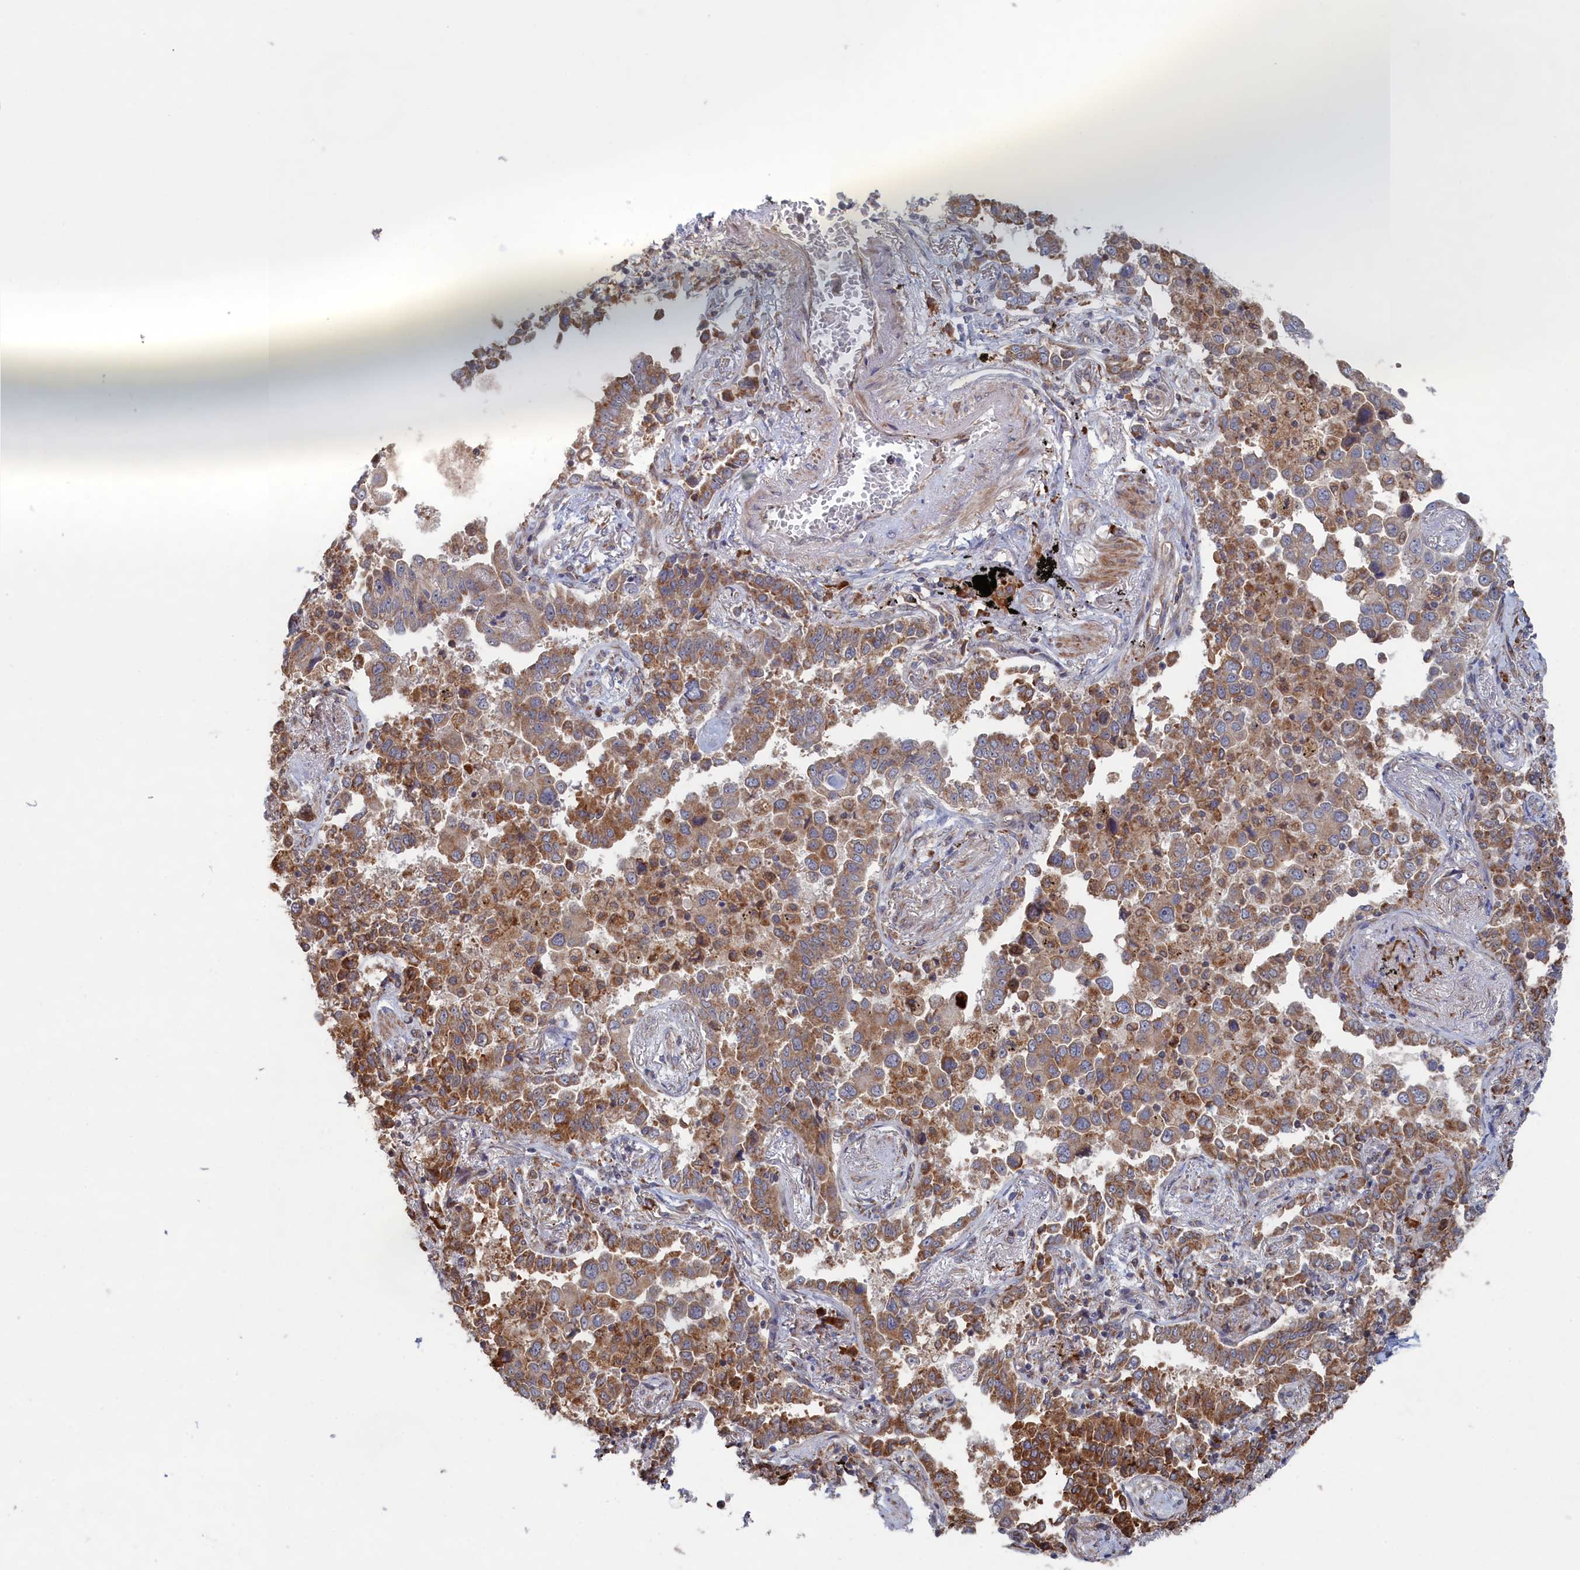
{"staining": {"intensity": "moderate", "quantity": ">75%", "location": "cytoplasmic/membranous"}, "tissue": "lung cancer", "cell_type": "Tumor cells", "image_type": "cancer", "snomed": [{"axis": "morphology", "description": "Adenocarcinoma, NOS"}, {"axis": "topography", "description": "Lung"}], "caption": "There is medium levels of moderate cytoplasmic/membranous positivity in tumor cells of adenocarcinoma (lung), as demonstrated by immunohistochemical staining (brown color).", "gene": "BPIFB6", "patient": {"sex": "male", "age": 67}}